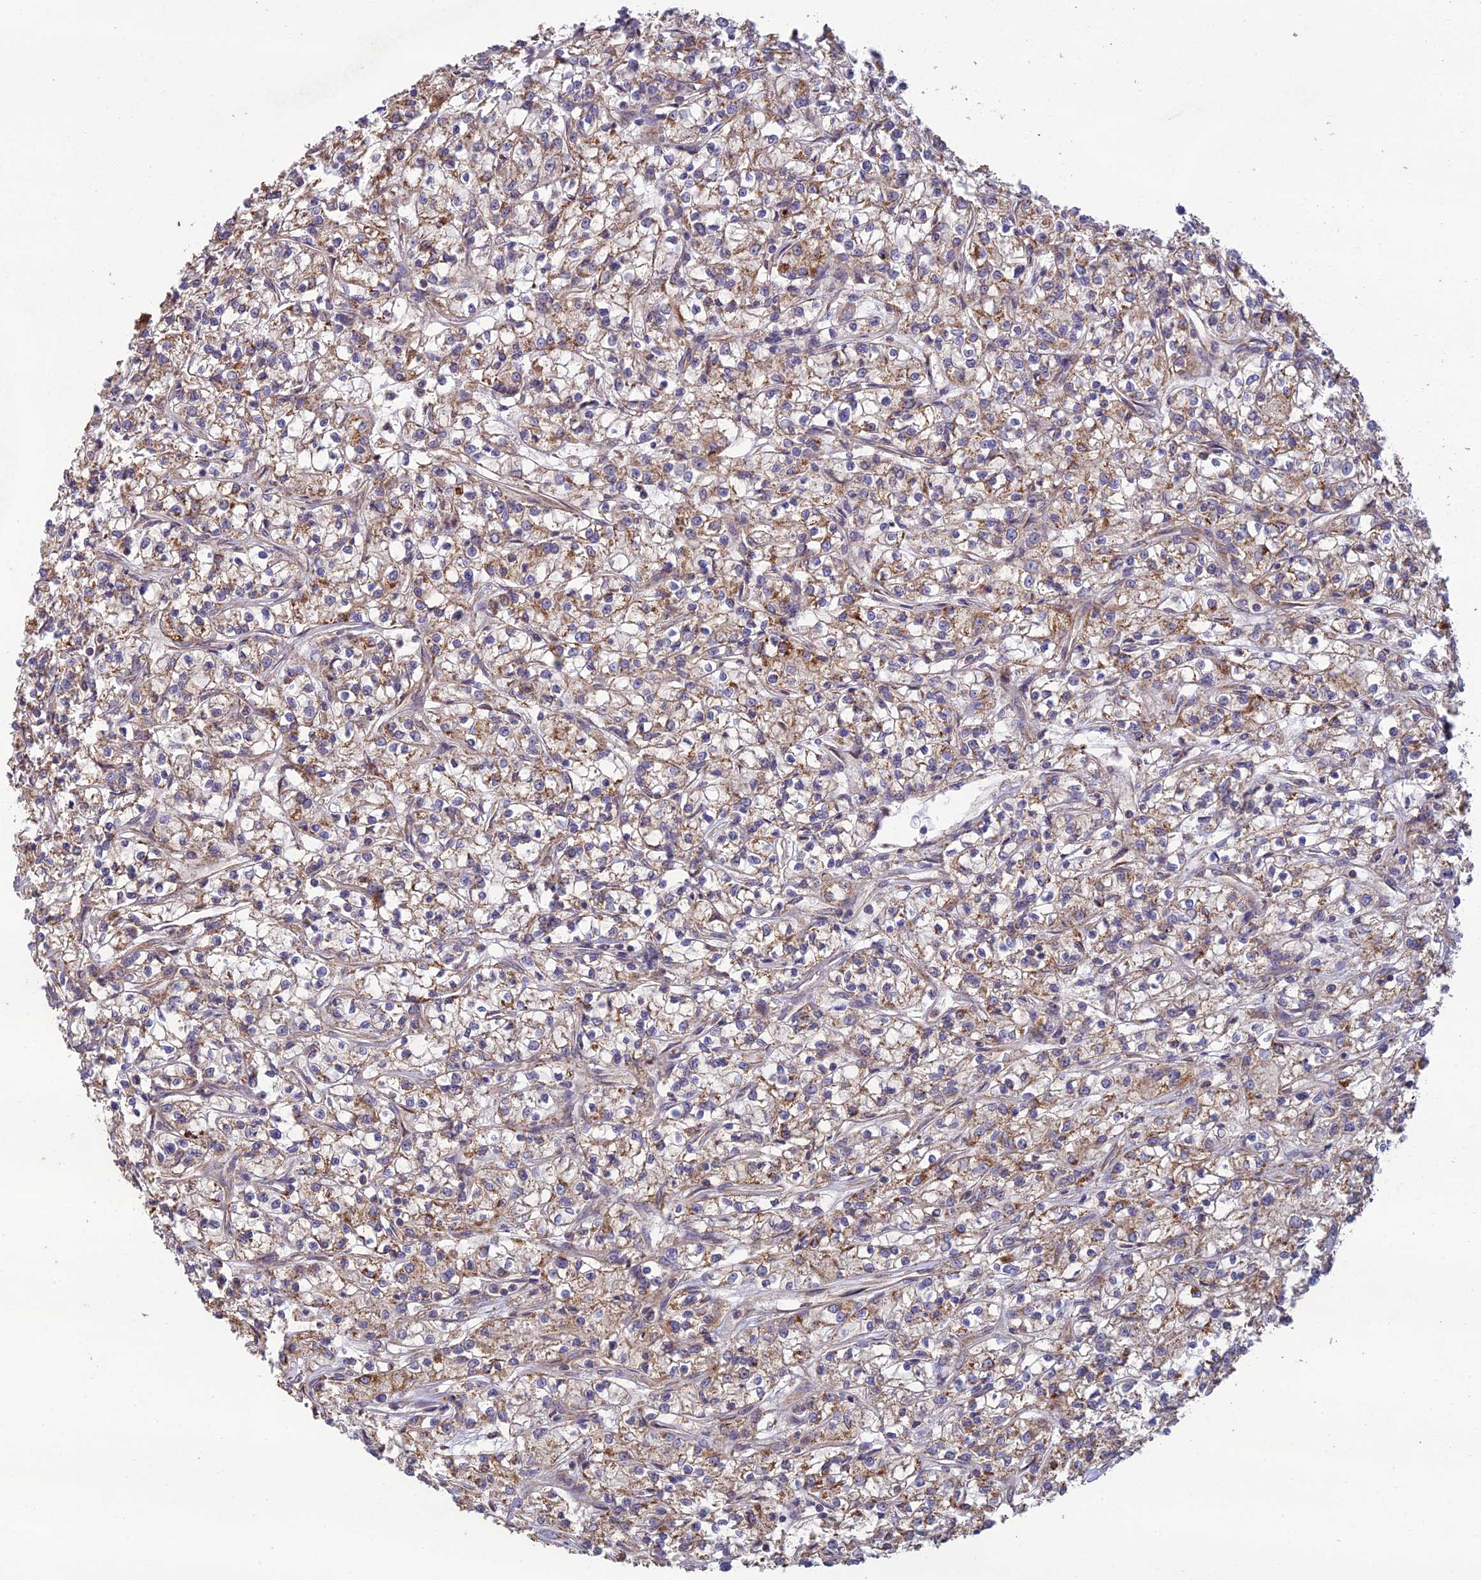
{"staining": {"intensity": "moderate", "quantity": ">75%", "location": "cytoplasmic/membranous"}, "tissue": "renal cancer", "cell_type": "Tumor cells", "image_type": "cancer", "snomed": [{"axis": "morphology", "description": "Adenocarcinoma, NOS"}, {"axis": "topography", "description": "Kidney"}], "caption": "Immunohistochemistry (IHC) of human renal cancer demonstrates medium levels of moderate cytoplasmic/membranous staining in about >75% of tumor cells.", "gene": "MRNIP", "patient": {"sex": "female", "age": 59}}